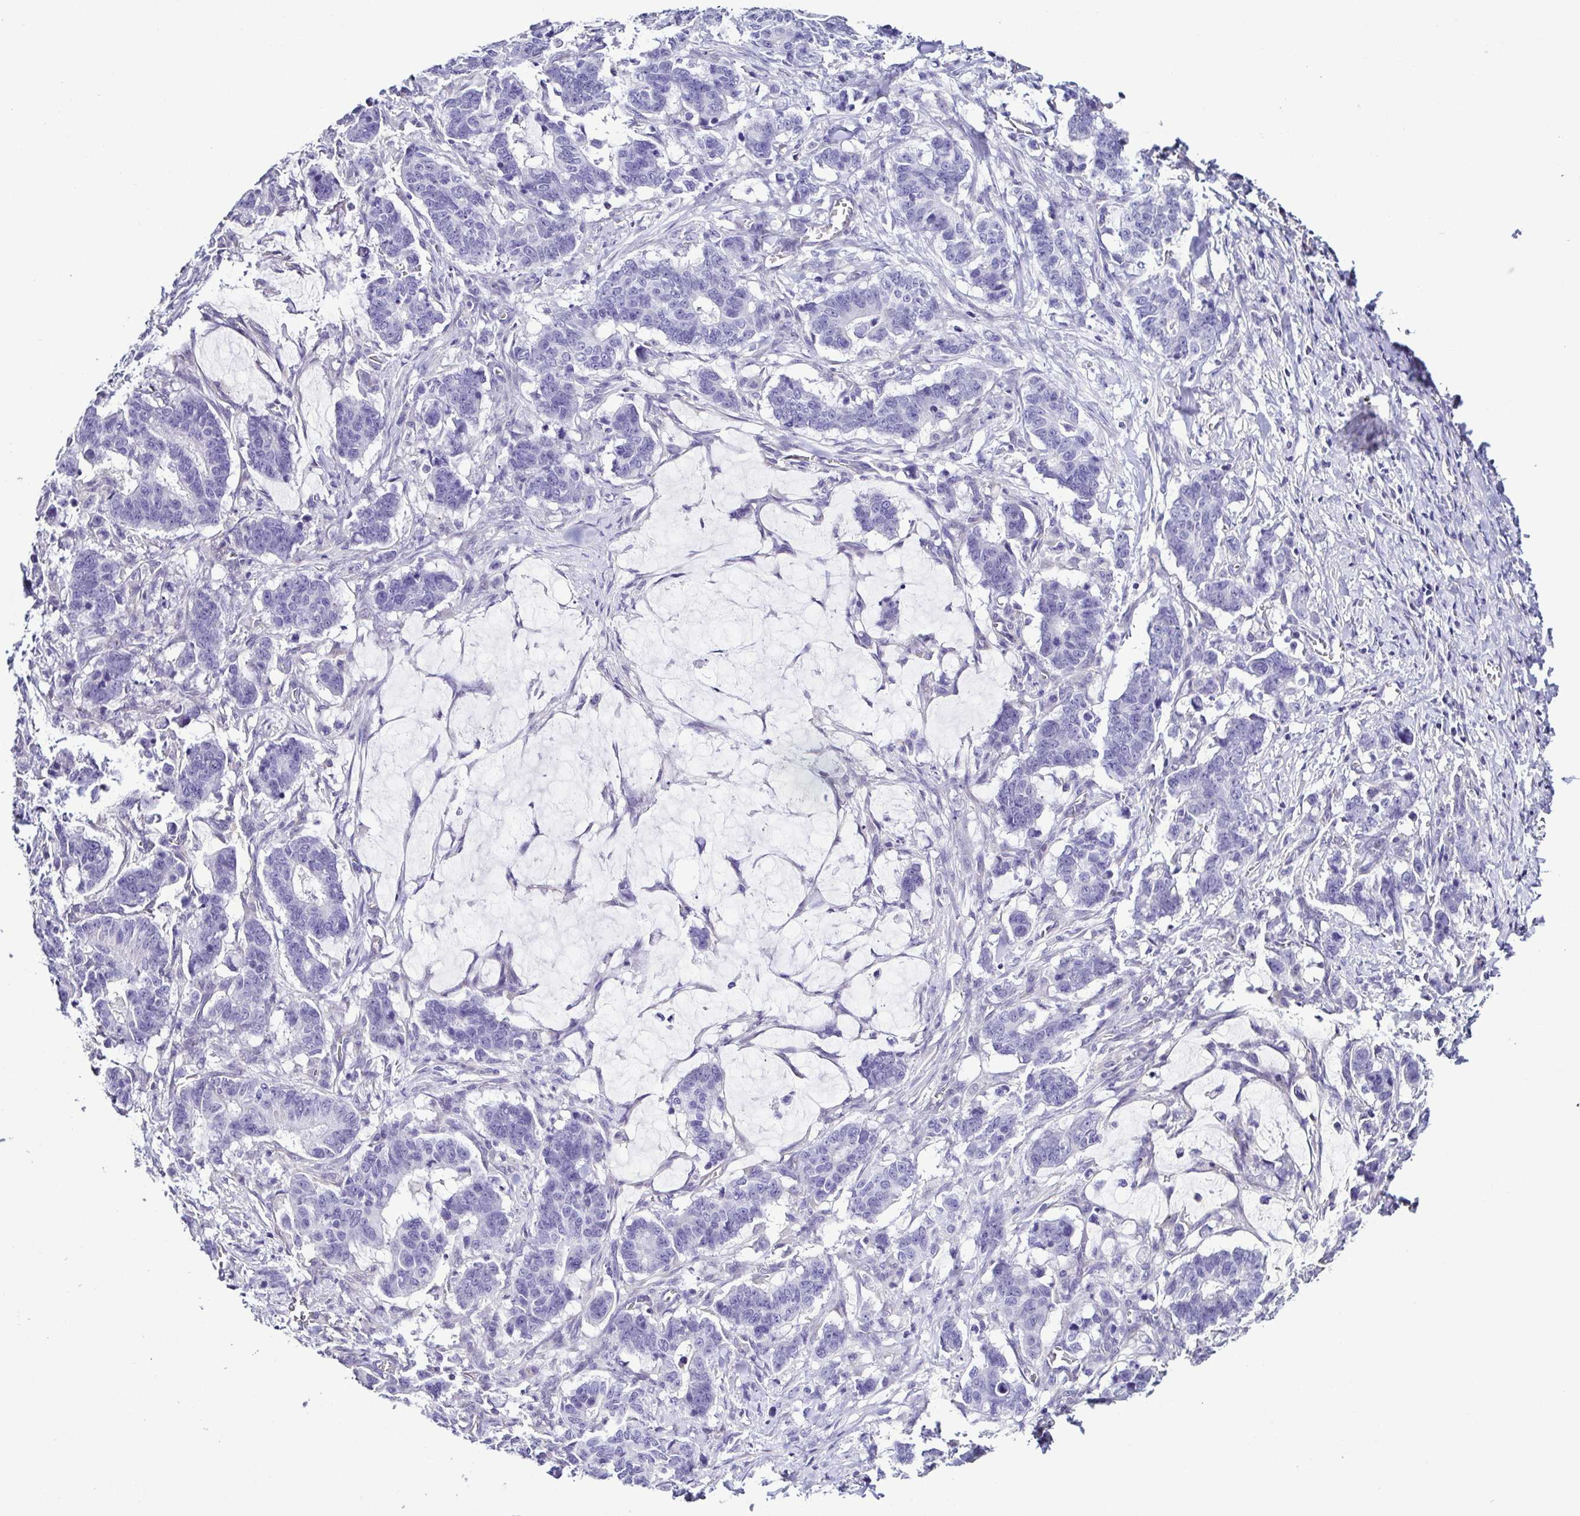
{"staining": {"intensity": "negative", "quantity": "none", "location": "none"}, "tissue": "stomach cancer", "cell_type": "Tumor cells", "image_type": "cancer", "snomed": [{"axis": "morphology", "description": "Normal tissue, NOS"}, {"axis": "morphology", "description": "Adenocarcinoma, NOS"}, {"axis": "topography", "description": "Stomach"}], "caption": "Immunohistochemistry (IHC) photomicrograph of neoplastic tissue: human stomach cancer stained with DAB (3,3'-diaminobenzidine) exhibits no significant protein expression in tumor cells.", "gene": "TNNT2", "patient": {"sex": "female", "age": 64}}